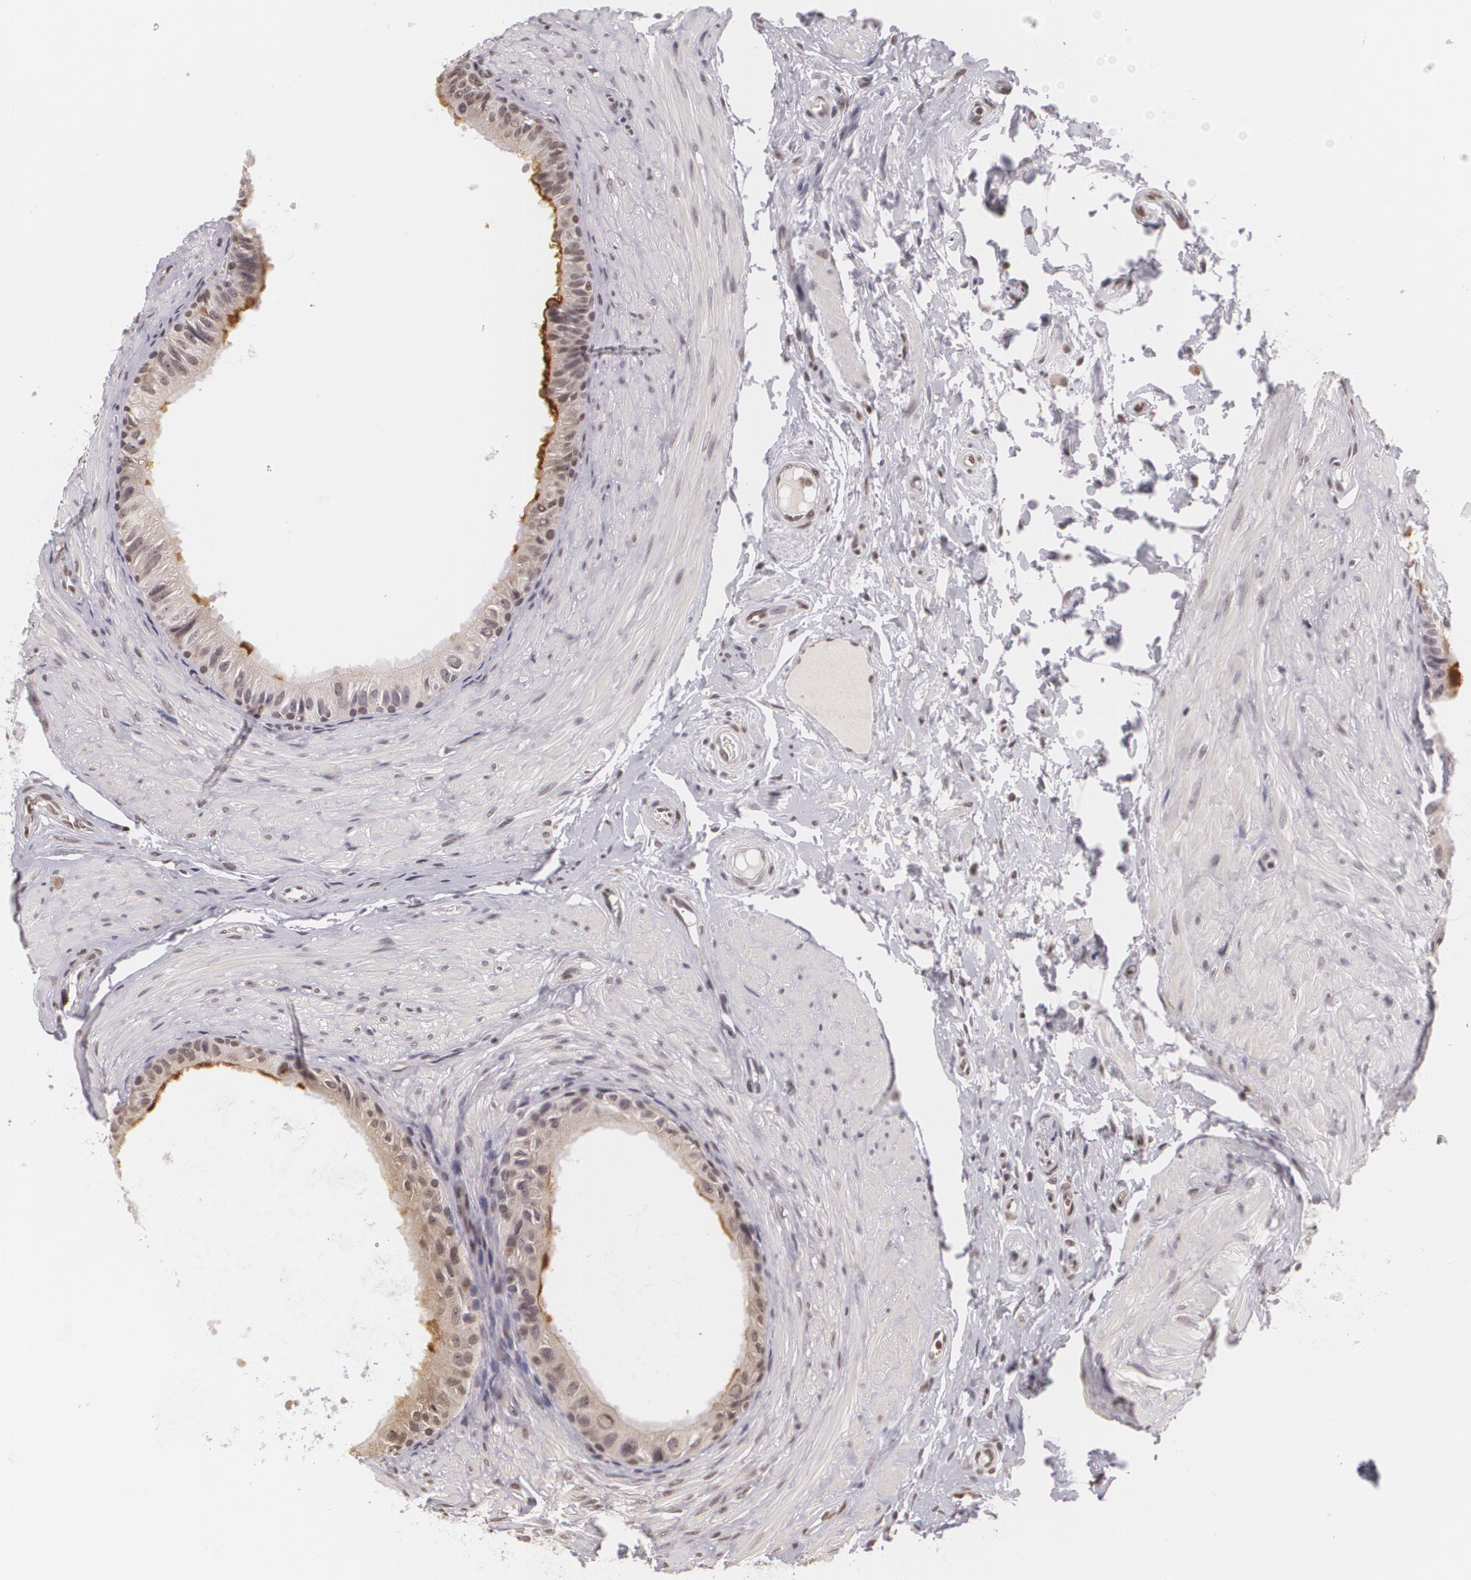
{"staining": {"intensity": "moderate", "quantity": "25%-75%", "location": "cytoplasmic/membranous"}, "tissue": "epididymis", "cell_type": "Glandular cells", "image_type": "normal", "snomed": [{"axis": "morphology", "description": "Normal tissue, NOS"}, {"axis": "topography", "description": "Epididymis"}], "caption": "Protein analysis of unremarkable epididymis demonstrates moderate cytoplasmic/membranous positivity in about 25%-75% of glandular cells.", "gene": "MUC1", "patient": {"sex": "male", "age": 68}}